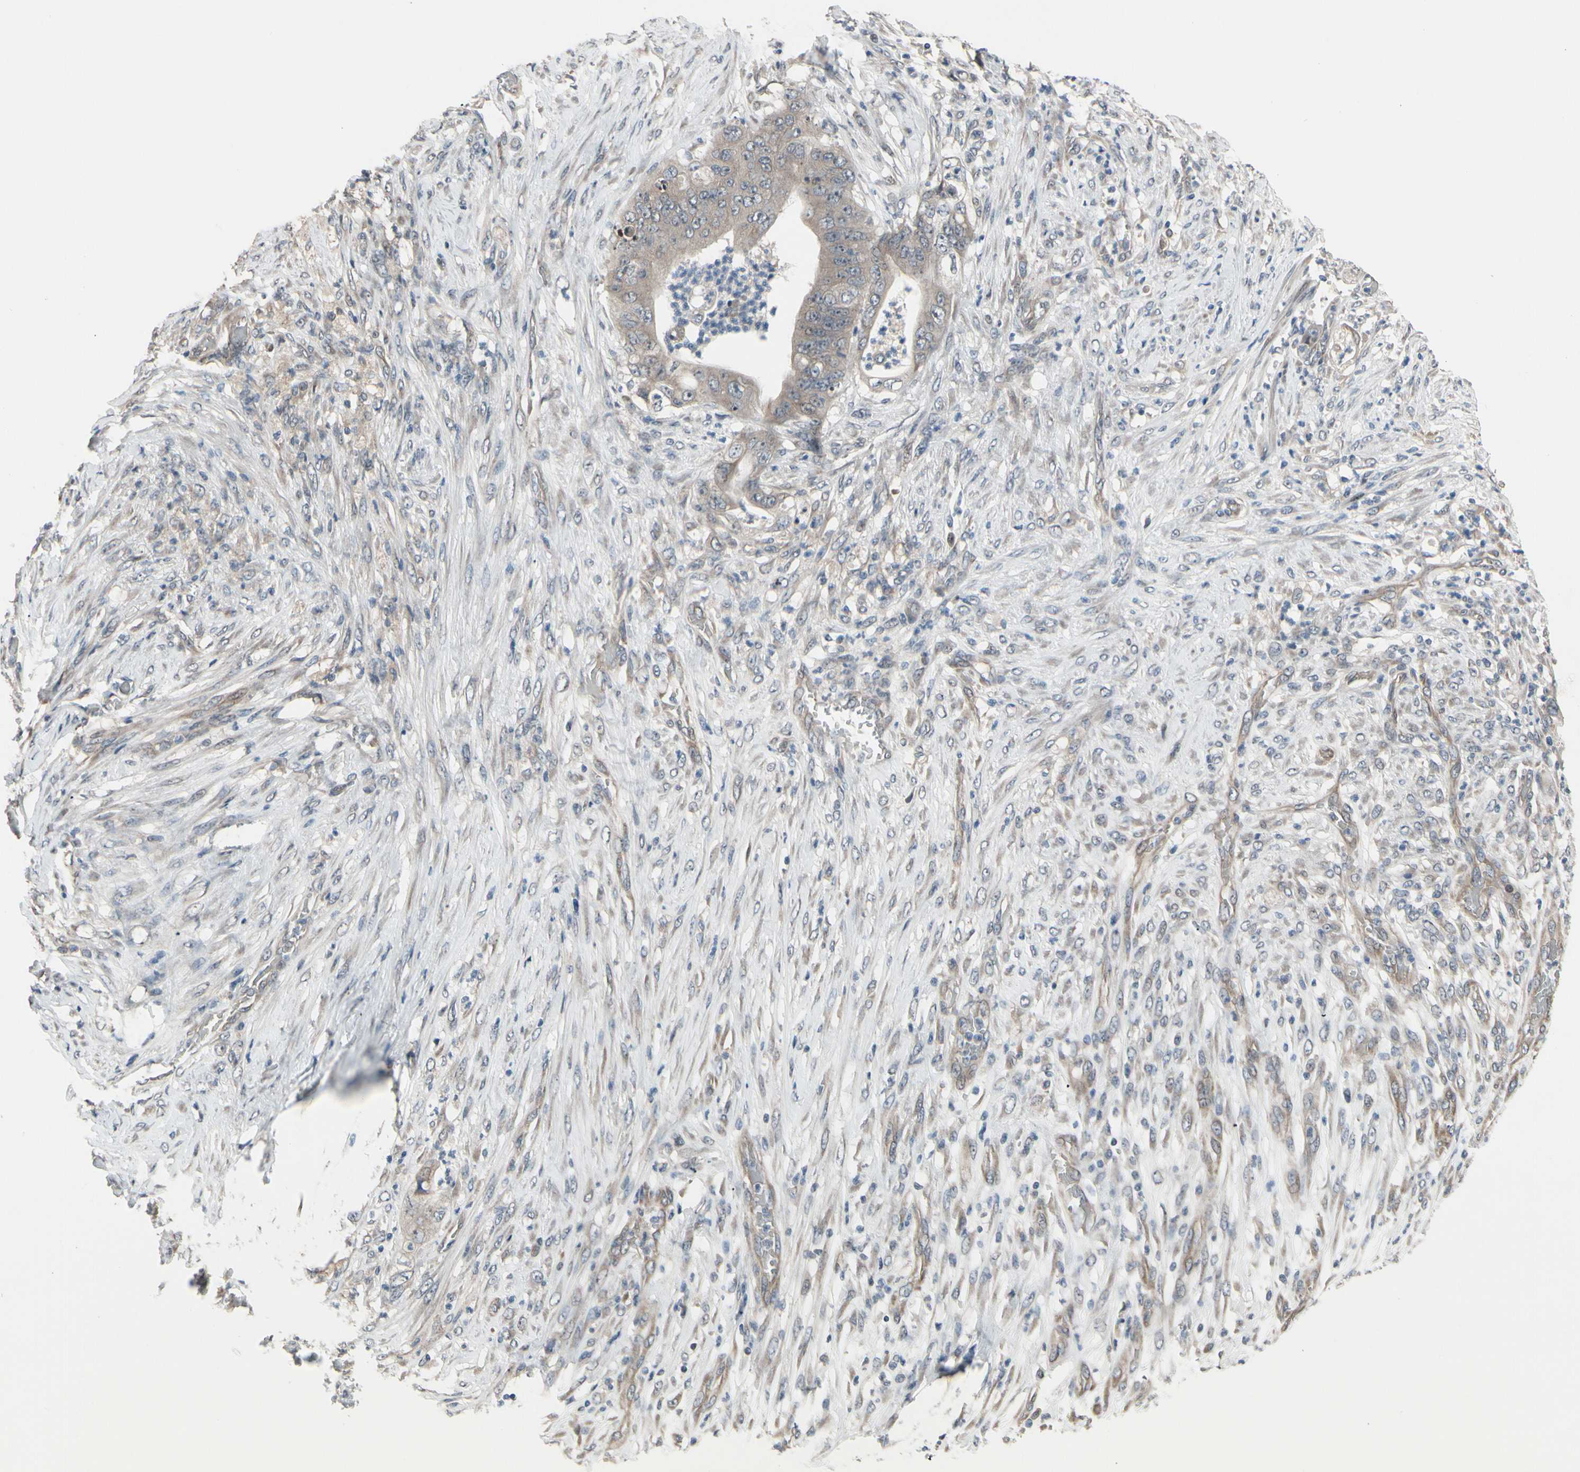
{"staining": {"intensity": "weak", "quantity": ">75%", "location": "cytoplasmic/membranous"}, "tissue": "stomach cancer", "cell_type": "Tumor cells", "image_type": "cancer", "snomed": [{"axis": "morphology", "description": "Adenocarcinoma, NOS"}, {"axis": "topography", "description": "Stomach"}], "caption": "The histopathology image demonstrates immunohistochemical staining of stomach cancer (adenocarcinoma). There is weak cytoplasmic/membranous expression is appreciated in about >75% of tumor cells.", "gene": "SNX29", "patient": {"sex": "female", "age": 73}}